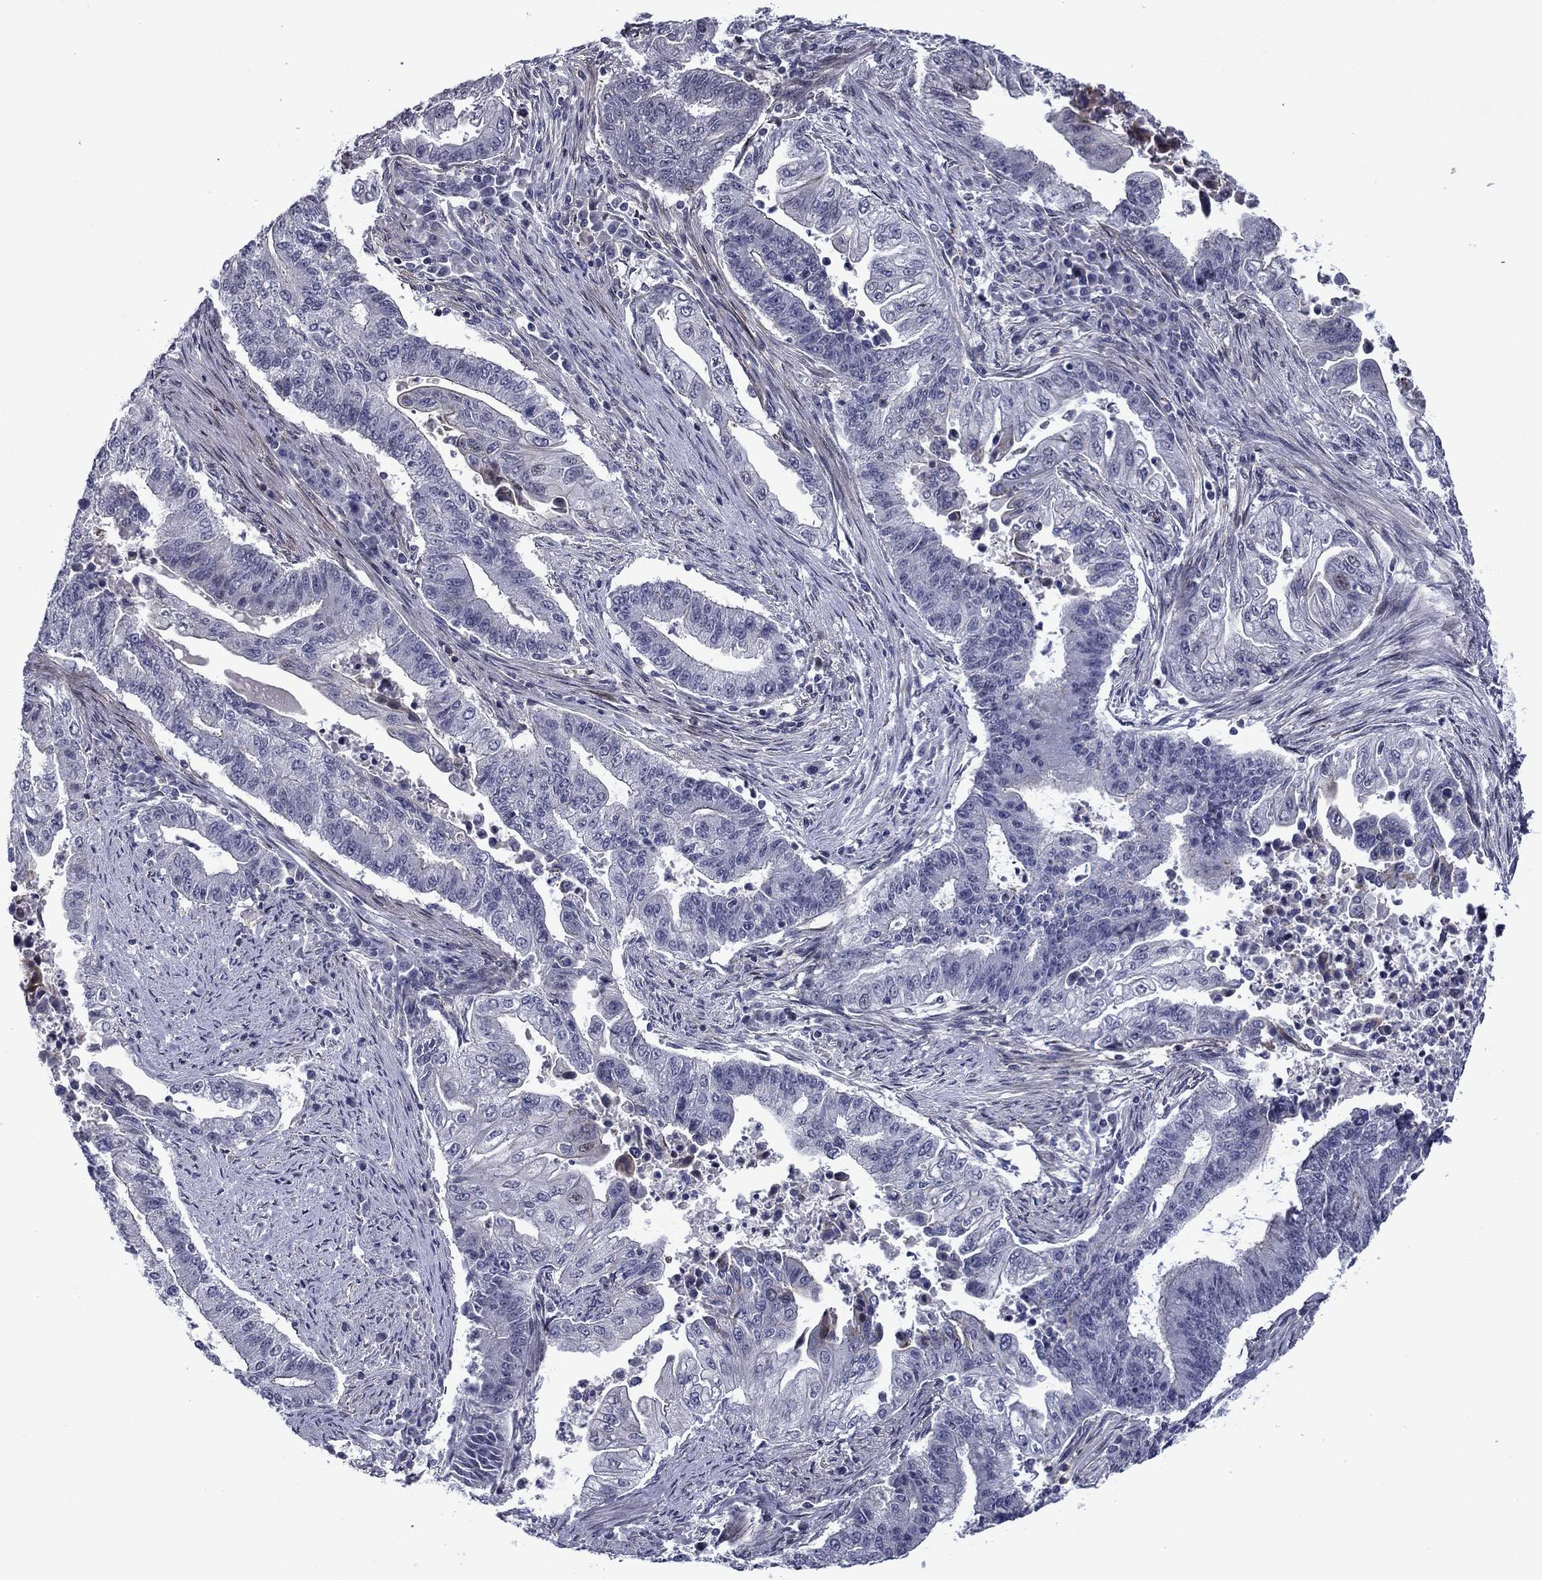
{"staining": {"intensity": "negative", "quantity": "none", "location": "none"}, "tissue": "endometrial cancer", "cell_type": "Tumor cells", "image_type": "cancer", "snomed": [{"axis": "morphology", "description": "Adenocarcinoma, NOS"}, {"axis": "topography", "description": "Uterus"}, {"axis": "topography", "description": "Endometrium"}], "caption": "Micrograph shows no protein positivity in tumor cells of adenocarcinoma (endometrial) tissue.", "gene": "B3GAT1", "patient": {"sex": "female", "age": 54}}